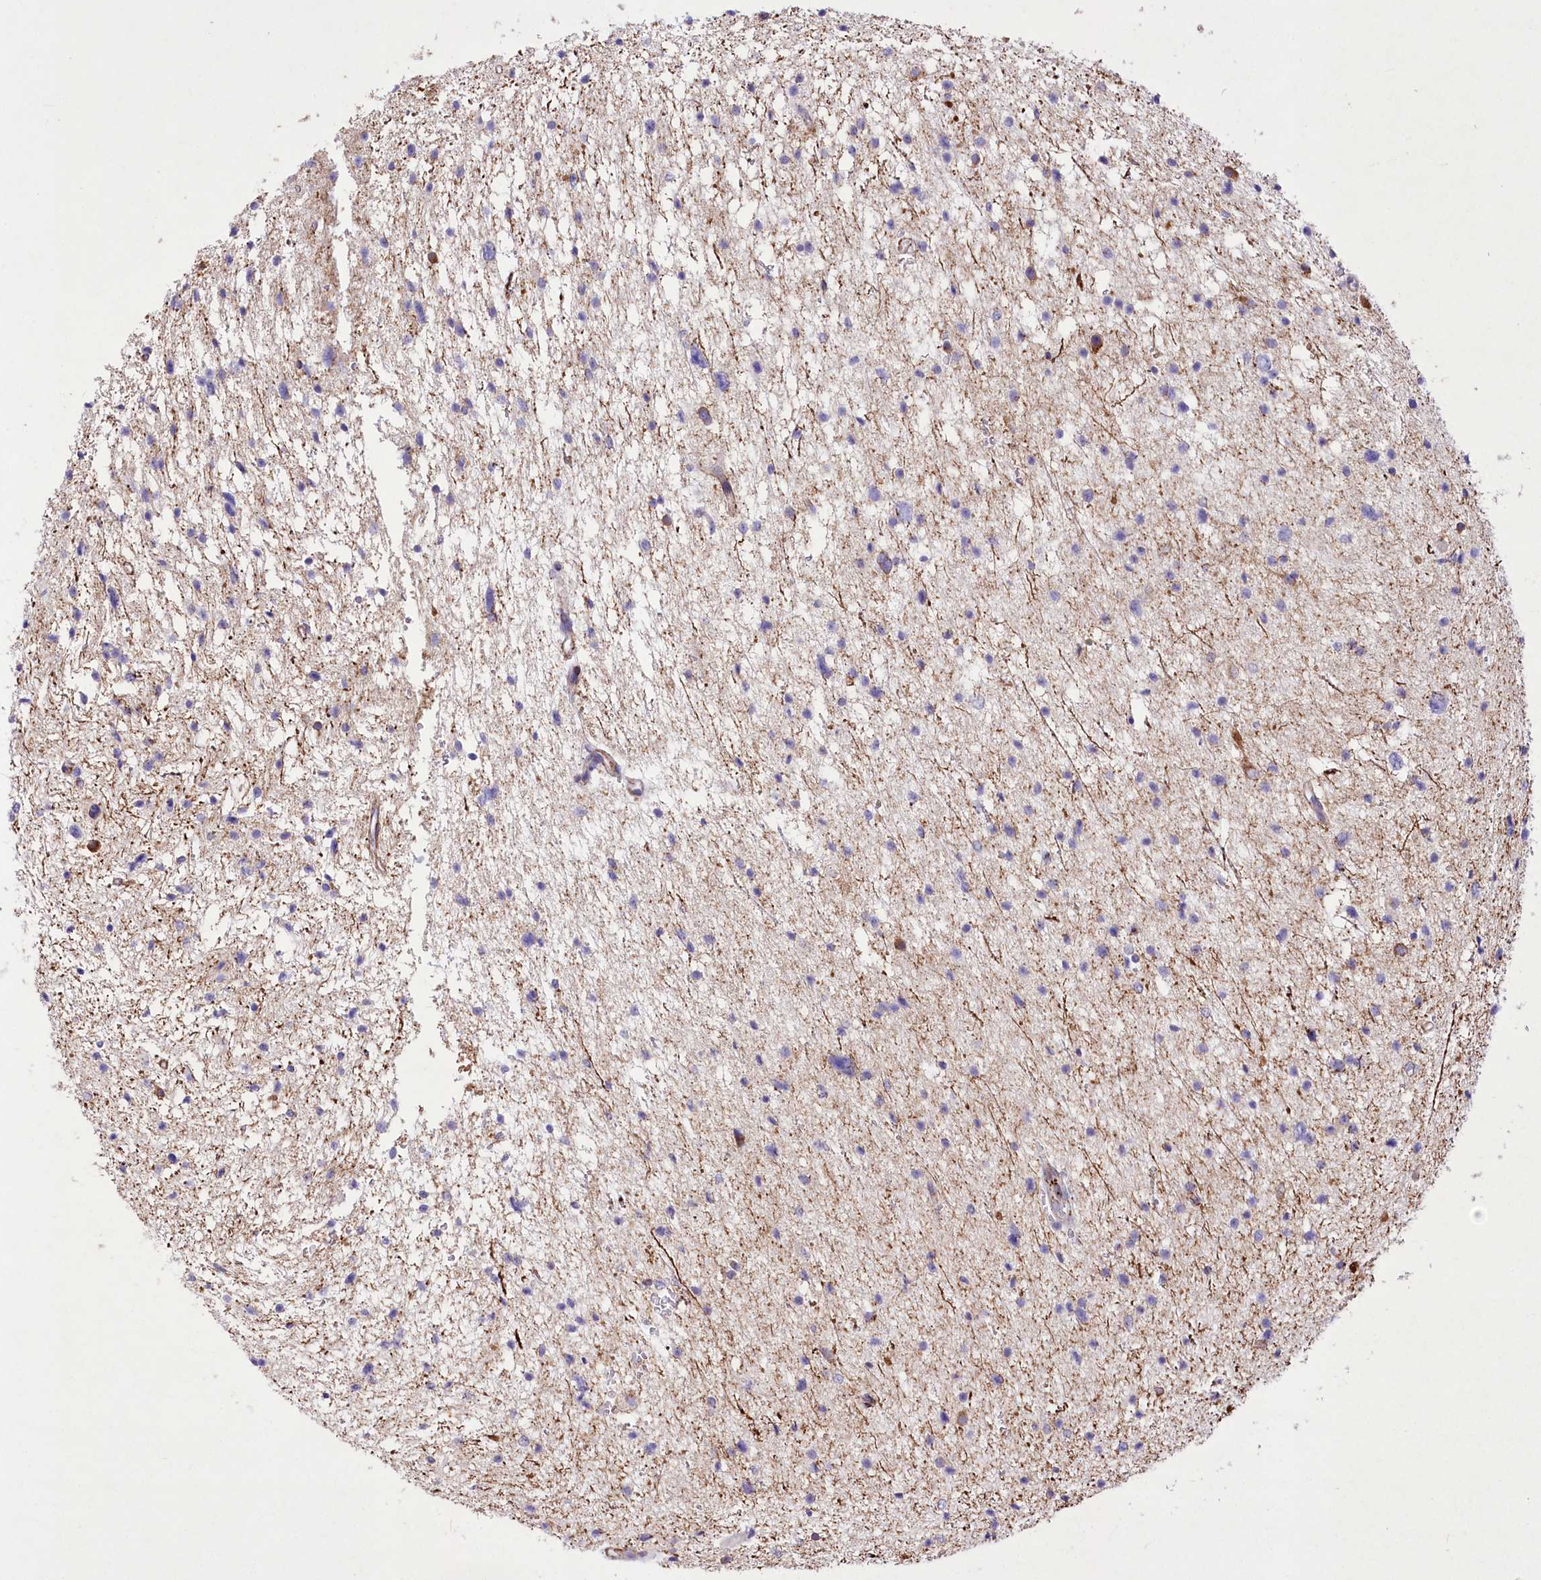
{"staining": {"intensity": "negative", "quantity": "none", "location": "none"}, "tissue": "glioma", "cell_type": "Tumor cells", "image_type": "cancer", "snomed": [{"axis": "morphology", "description": "Glioma, malignant, Low grade"}, {"axis": "topography", "description": "Brain"}], "caption": "IHC photomicrograph of neoplastic tissue: human low-grade glioma (malignant) stained with DAB displays no significant protein staining in tumor cells.", "gene": "ANGPTL3", "patient": {"sex": "female", "age": 37}}